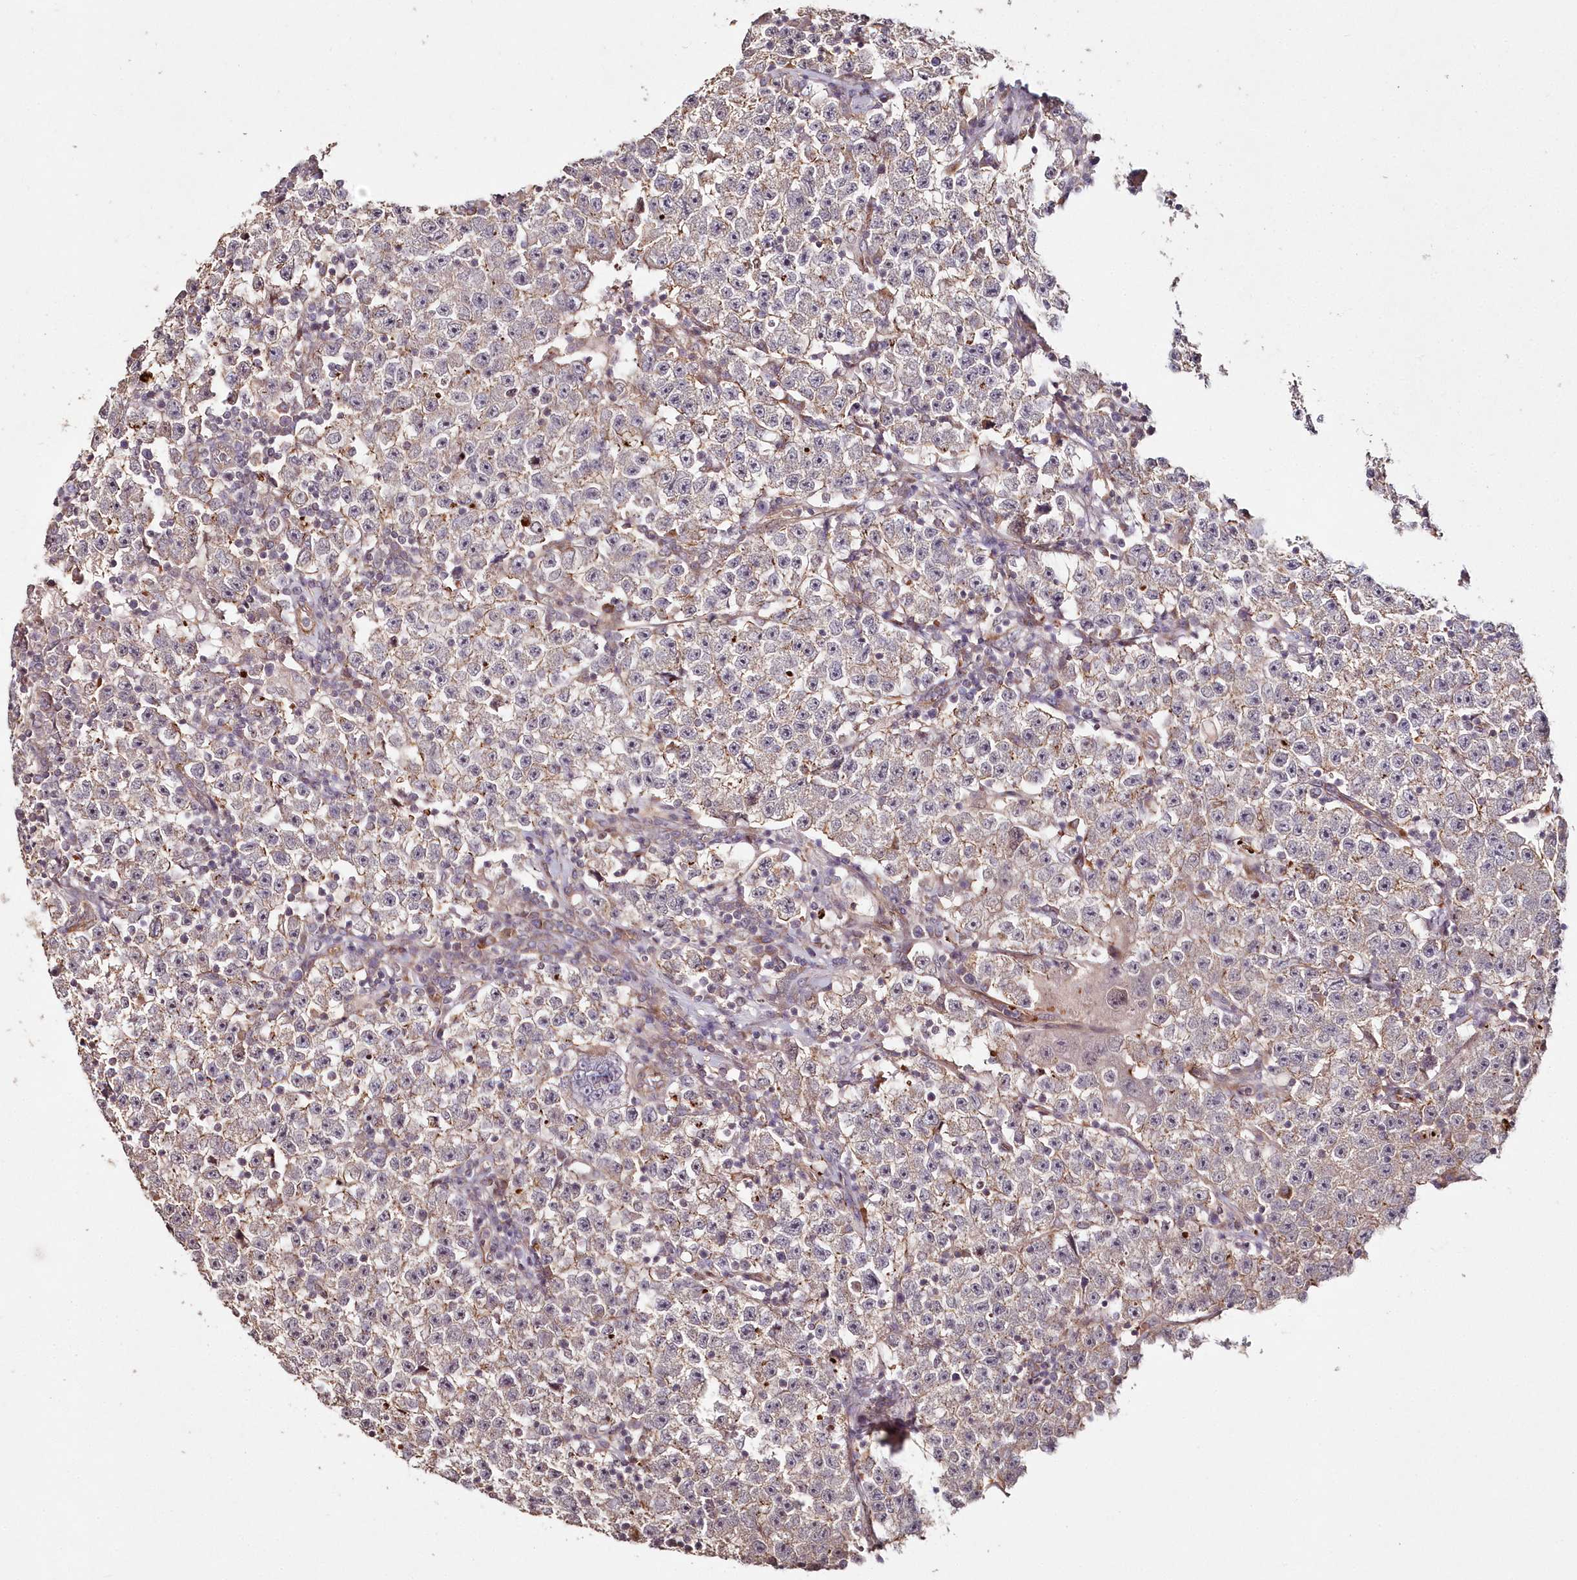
{"staining": {"intensity": "weak", "quantity": "<25%", "location": "cytoplasmic/membranous"}, "tissue": "testis cancer", "cell_type": "Tumor cells", "image_type": "cancer", "snomed": [{"axis": "morphology", "description": "Seminoma, NOS"}, {"axis": "topography", "description": "Testis"}], "caption": "IHC of seminoma (testis) shows no staining in tumor cells.", "gene": "HYCC2", "patient": {"sex": "male", "age": 22}}